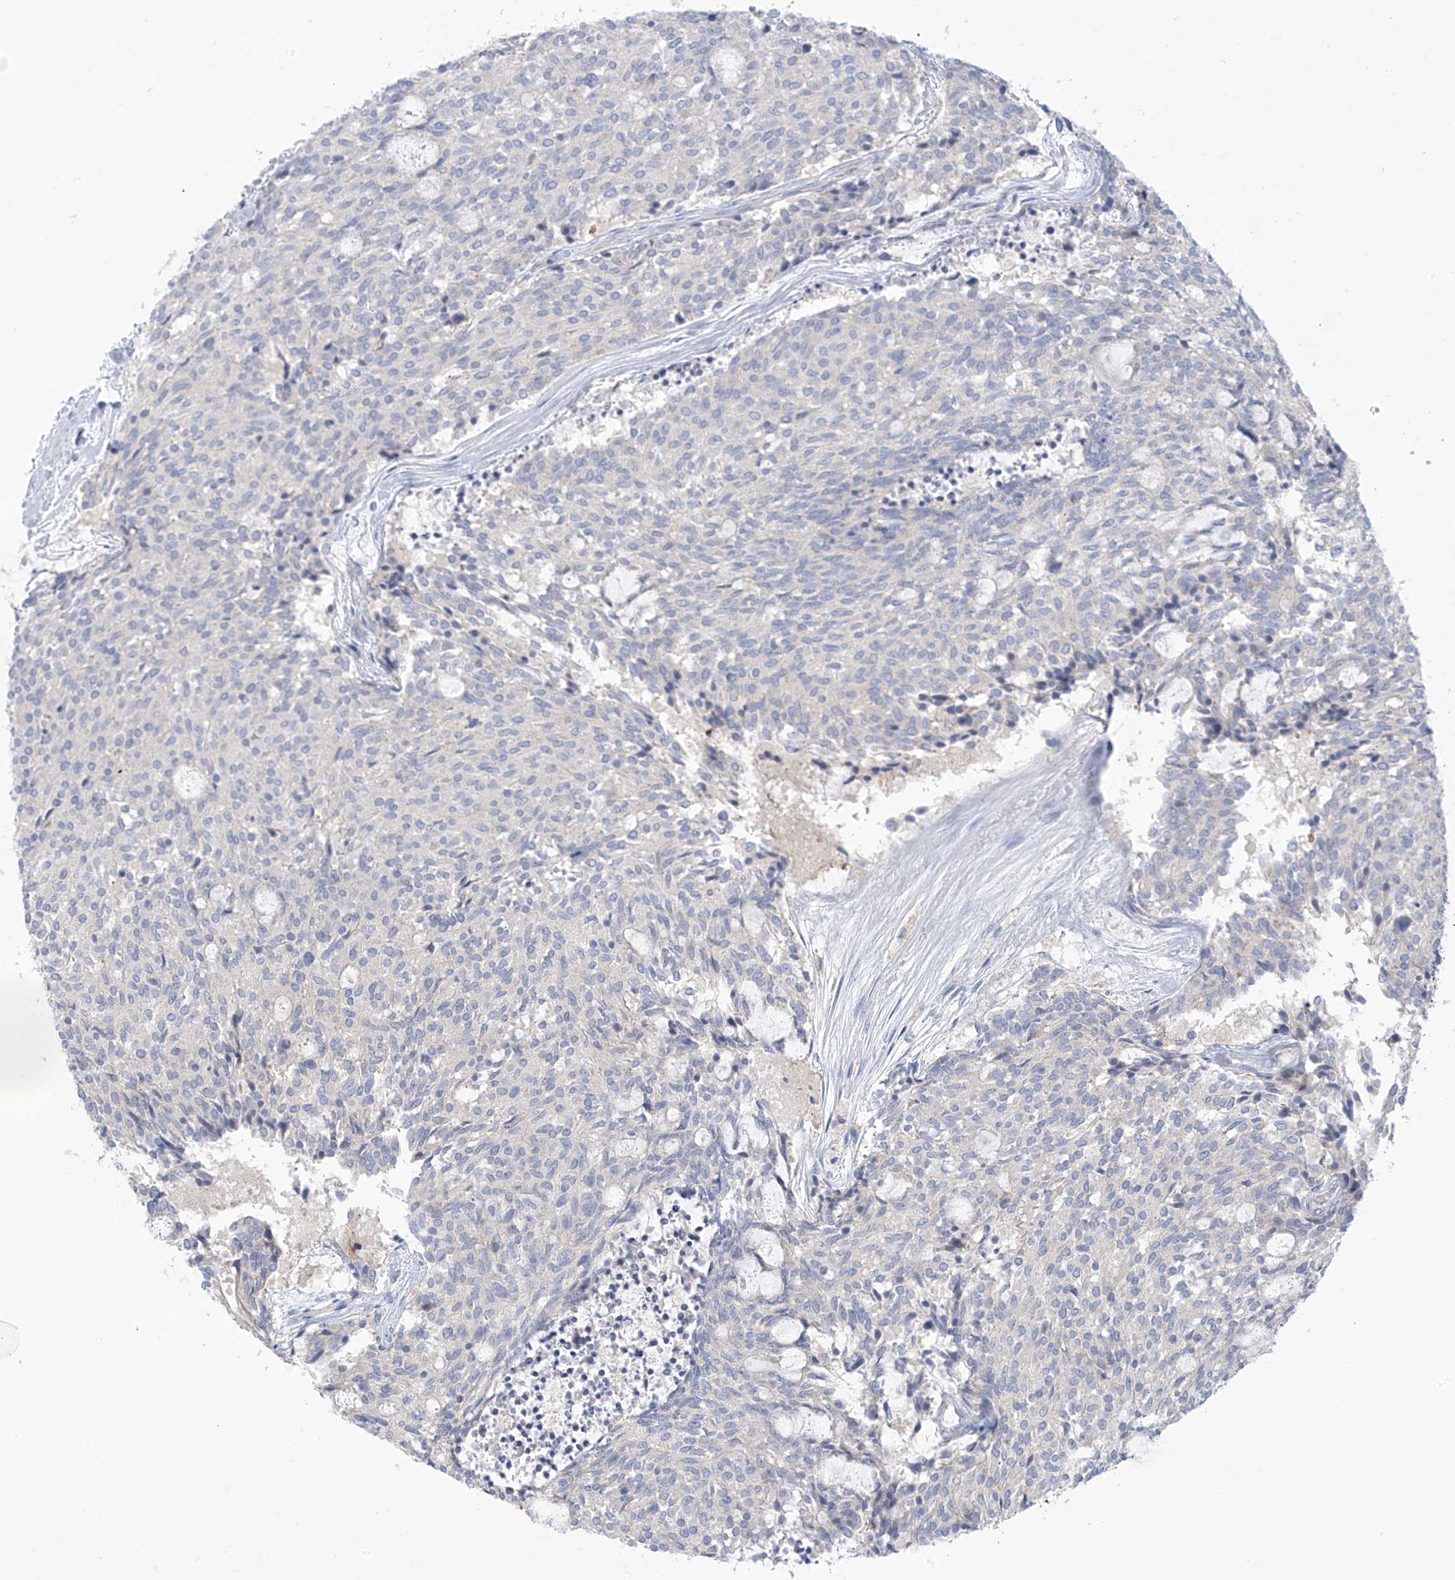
{"staining": {"intensity": "negative", "quantity": "none", "location": "none"}, "tissue": "carcinoid", "cell_type": "Tumor cells", "image_type": "cancer", "snomed": [{"axis": "morphology", "description": "Carcinoid, malignant, NOS"}, {"axis": "topography", "description": "Pancreas"}], "caption": "Carcinoid (malignant) was stained to show a protein in brown. There is no significant positivity in tumor cells.", "gene": "SLC6A12", "patient": {"sex": "female", "age": 54}}